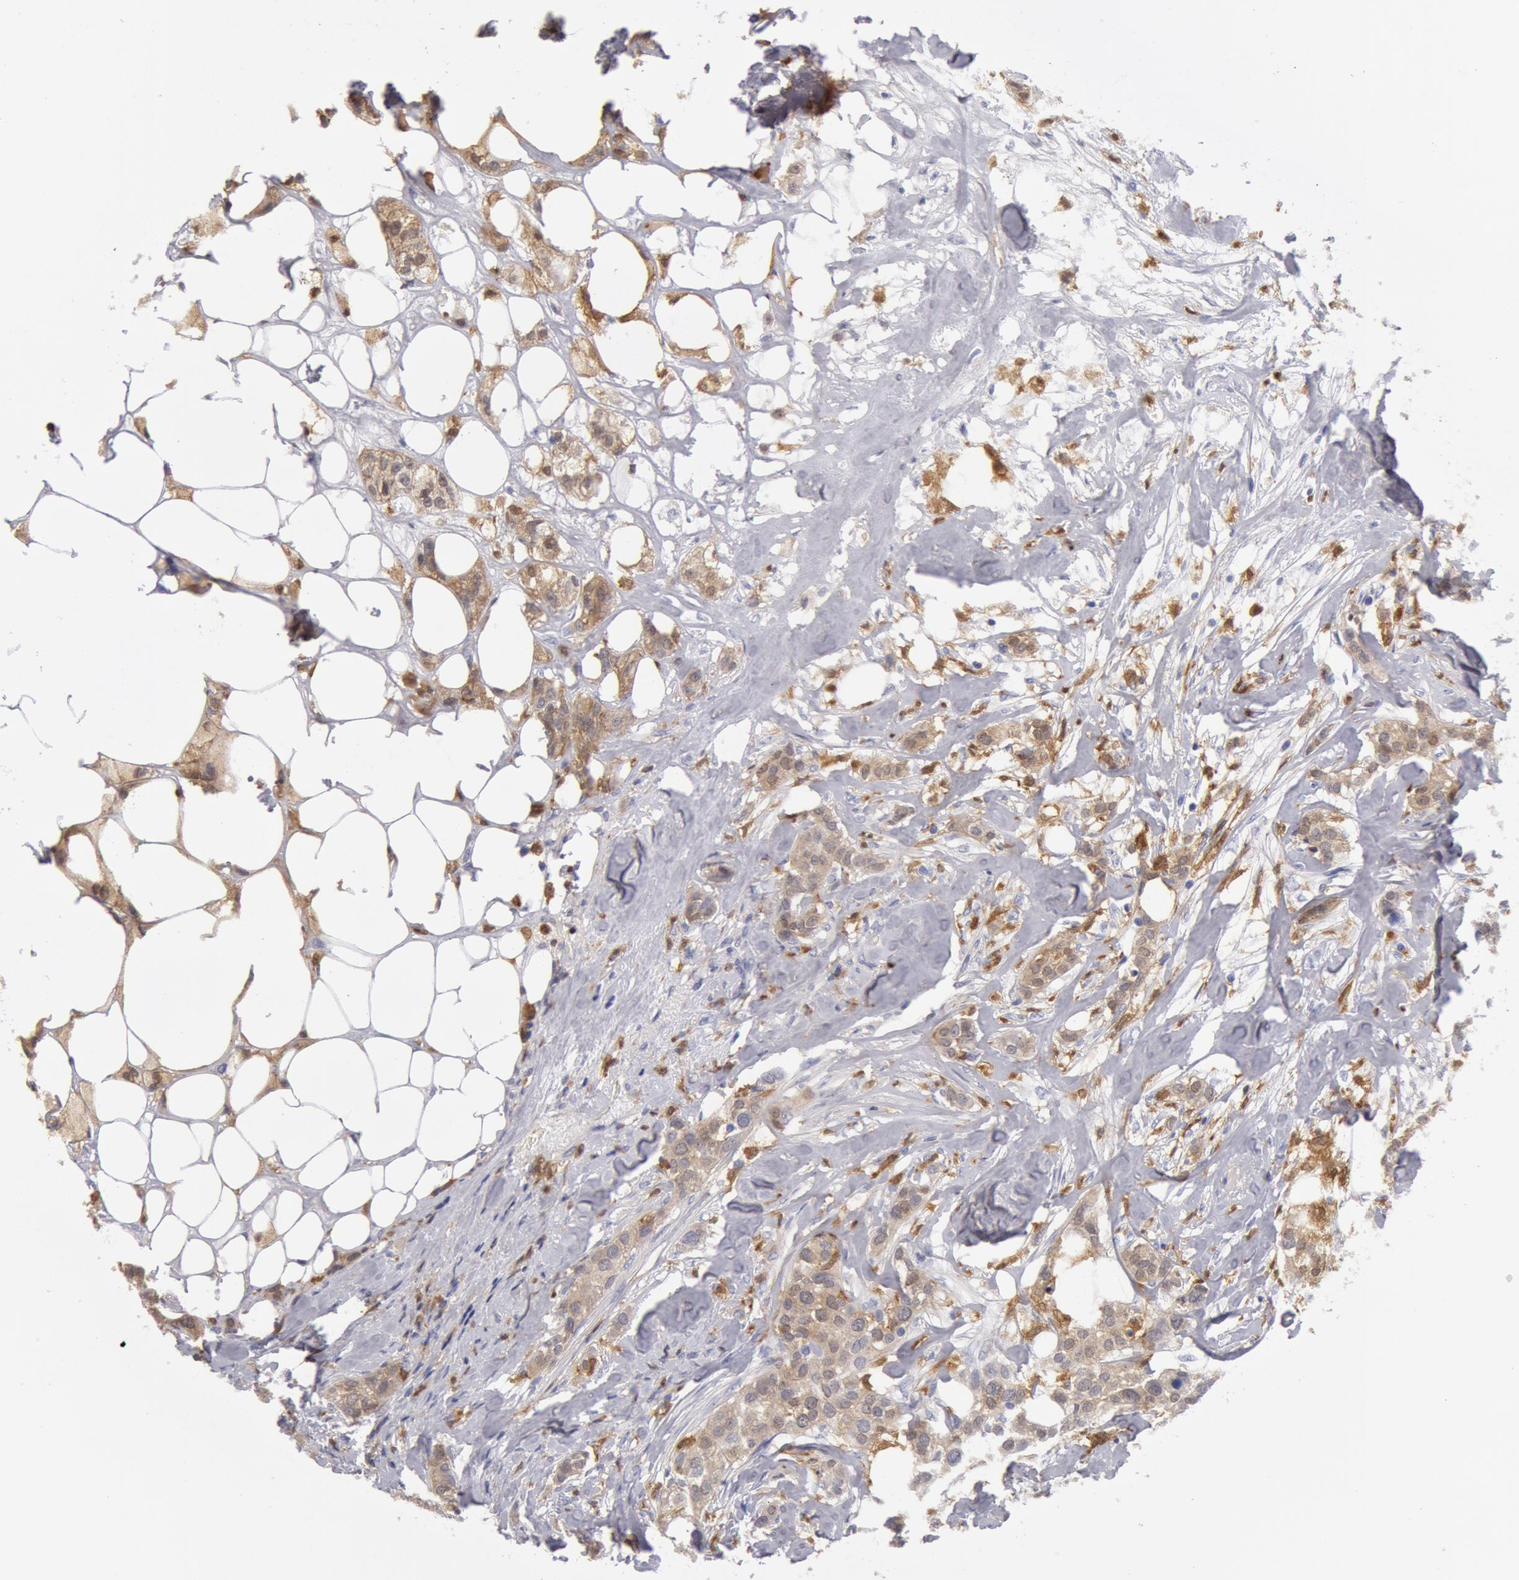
{"staining": {"intensity": "moderate", "quantity": ">75%", "location": "cytoplasmic/membranous"}, "tissue": "breast cancer", "cell_type": "Tumor cells", "image_type": "cancer", "snomed": [{"axis": "morphology", "description": "Duct carcinoma"}, {"axis": "topography", "description": "Breast"}], "caption": "Tumor cells reveal medium levels of moderate cytoplasmic/membranous staining in approximately >75% of cells in human breast infiltrating ductal carcinoma.", "gene": "SYK", "patient": {"sex": "female", "age": 45}}